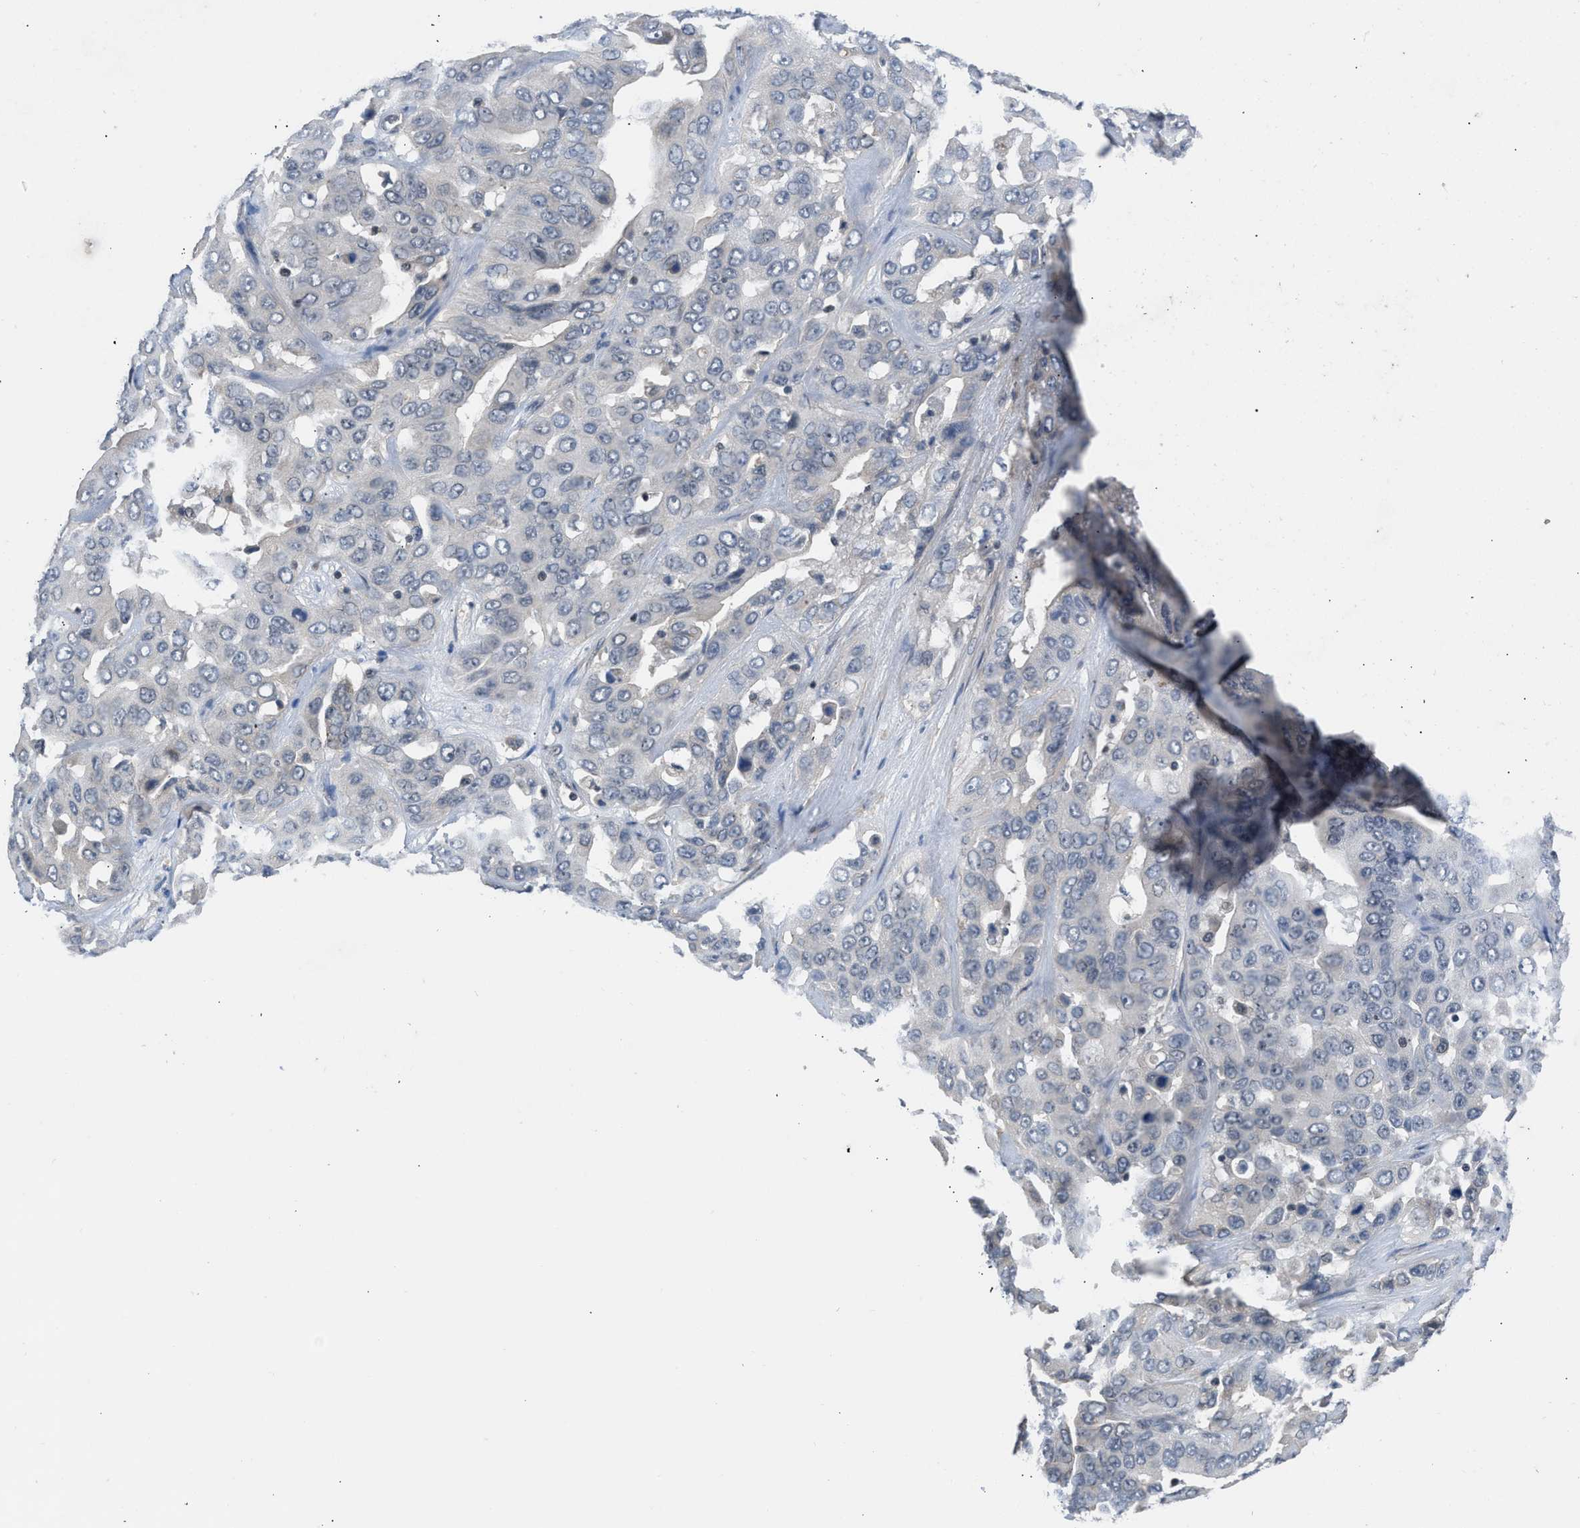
{"staining": {"intensity": "negative", "quantity": "none", "location": "none"}, "tissue": "liver cancer", "cell_type": "Tumor cells", "image_type": "cancer", "snomed": [{"axis": "morphology", "description": "Cholangiocarcinoma"}, {"axis": "topography", "description": "Liver"}], "caption": "Immunohistochemistry (IHC) image of neoplastic tissue: human liver cancer stained with DAB demonstrates no significant protein expression in tumor cells.", "gene": "TERF2IP", "patient": {"sex": "female", "age": 52}}